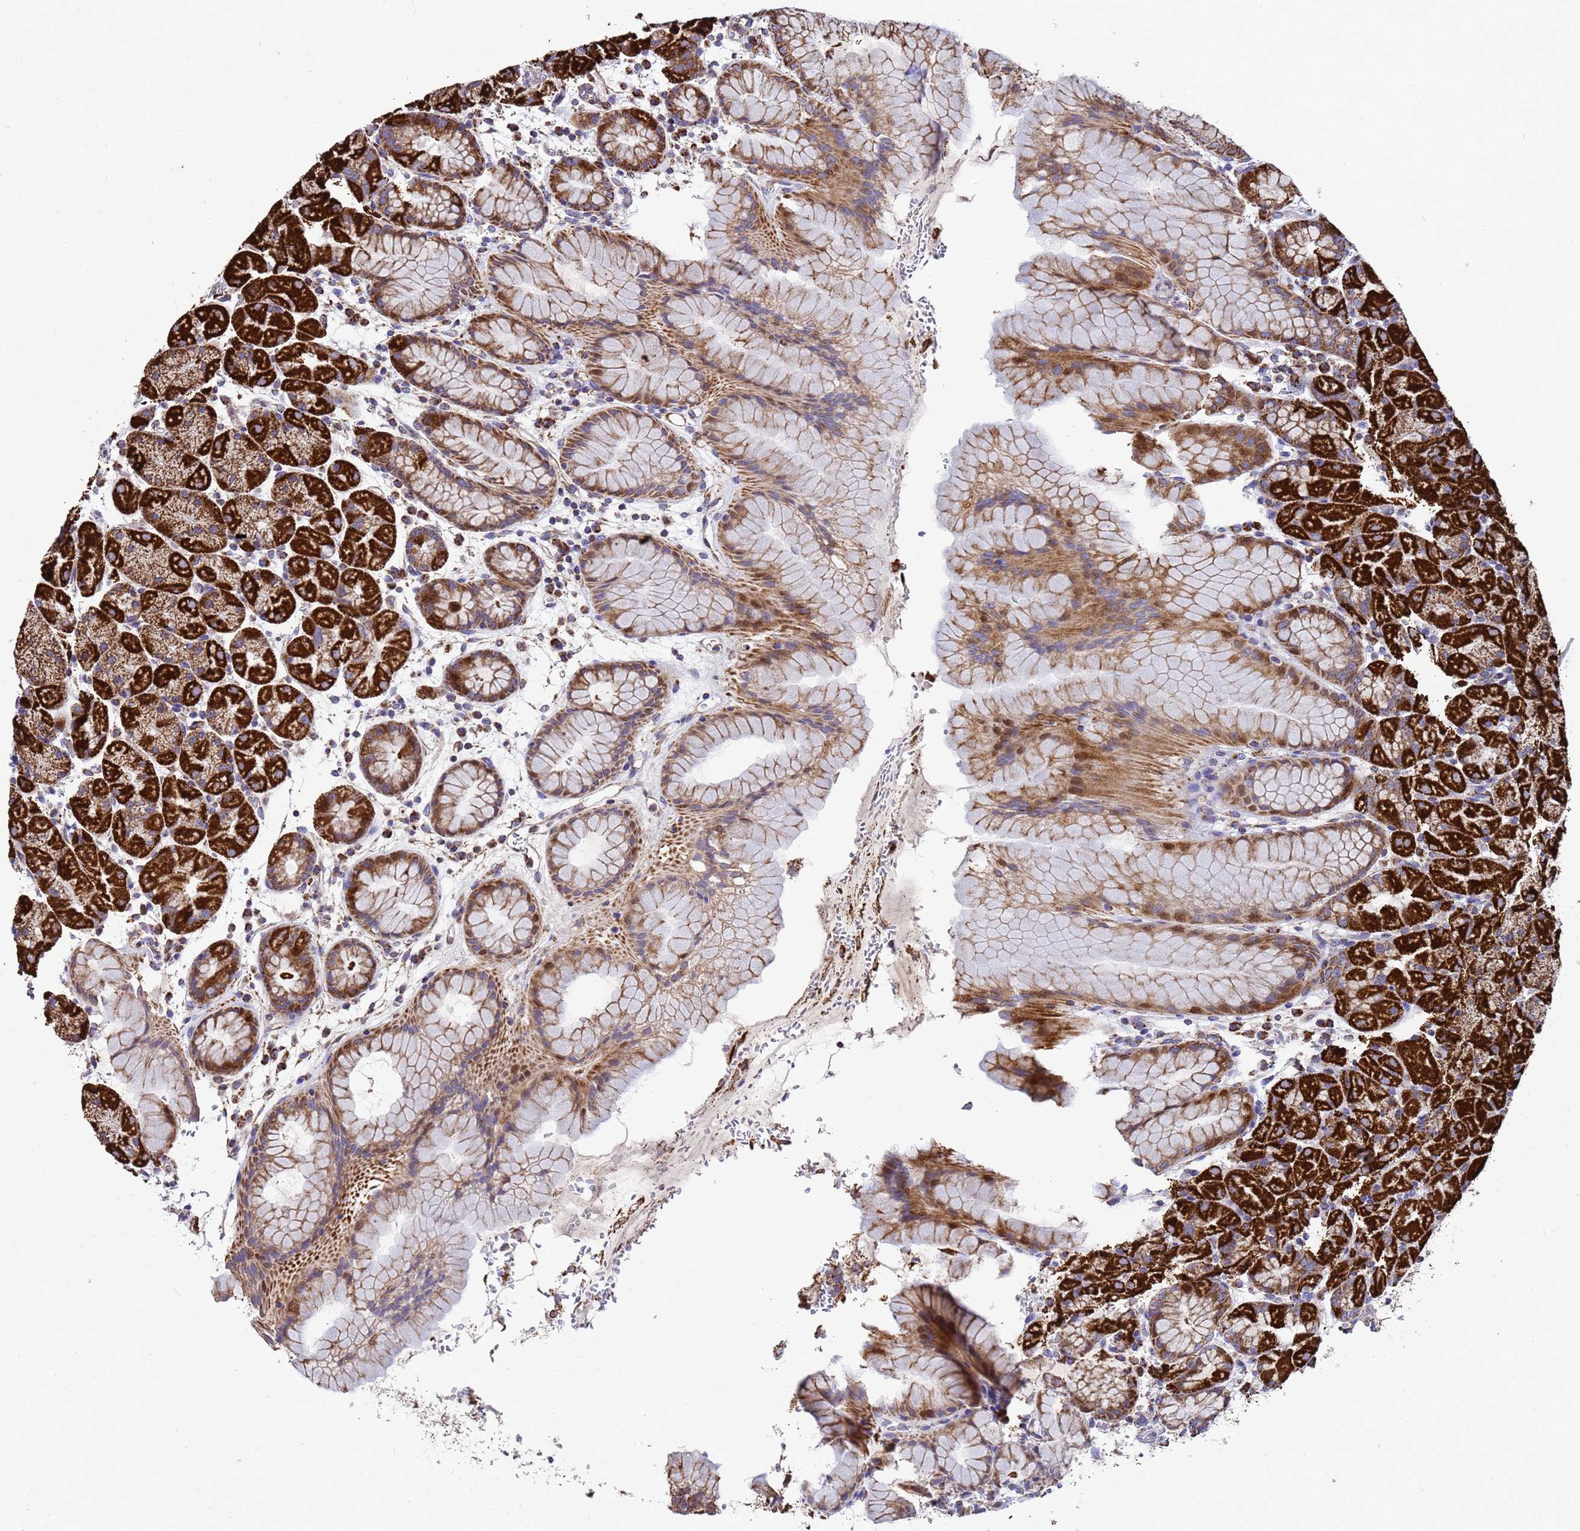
{"staining": {"intensity": "strong", "quantity": ">75%", "location": "cytoplasmic/membranous"}, "tissue": "stomach", "cell_type": "Glandular cells", "image_type": "normal", "snomed": [{"axis": "morphology", "description": "Normal tissue, NOS"}, {"axis": "topography", "description": "Stomach, upper"}, {"axis": "topography", "description": "Stomach, lower"}], "caption": "Approximately >75% of glandular cells in normal human stomach reveal strong cytoplasmic/membranous protein expression as visualized by brown immunohistochemical staining.", "gene": "MRPS12", "patient": {"sex": "male", "age": 67}}